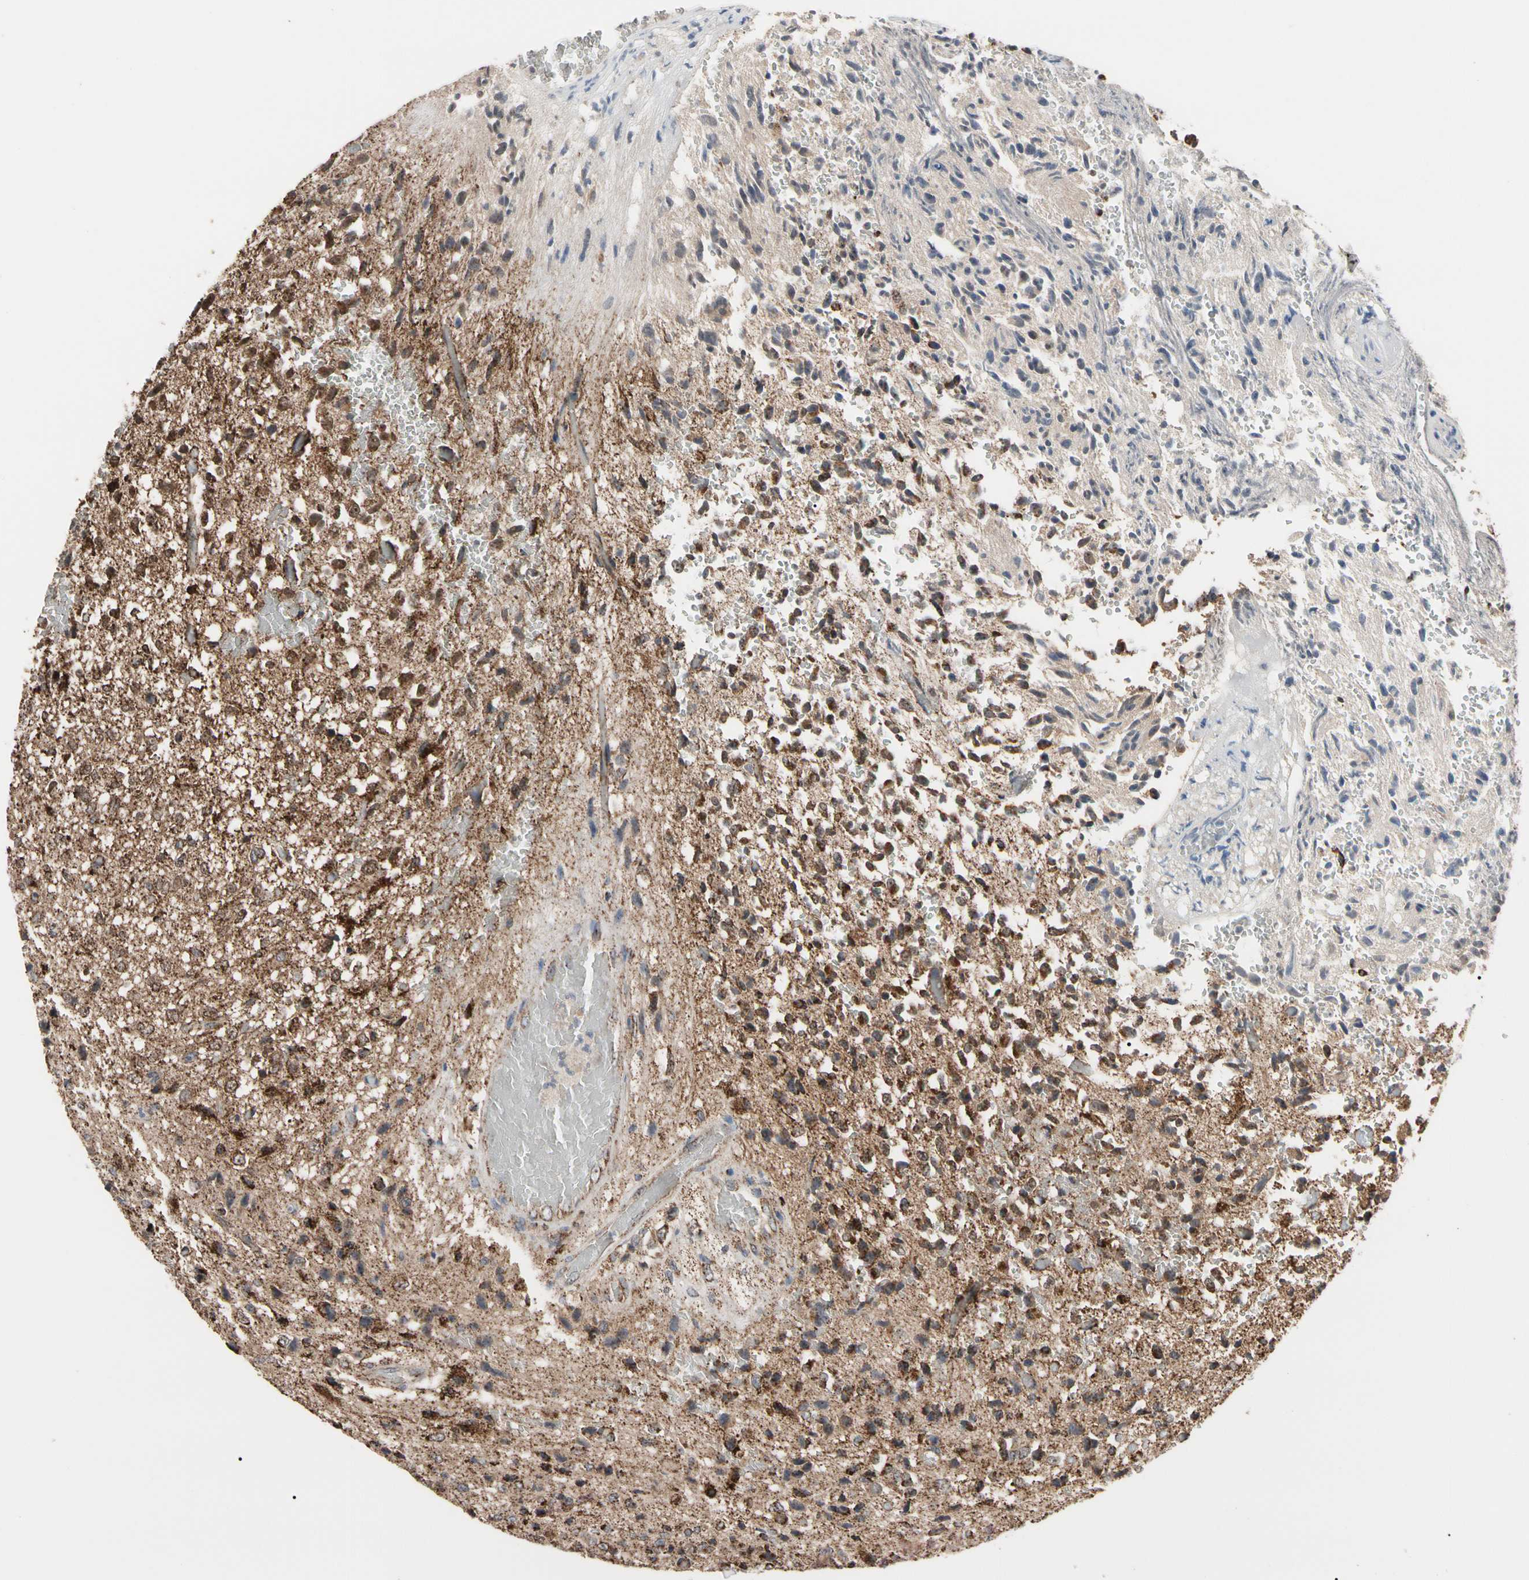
{"staining": {"intensity": "strong", "quantity": ">75%", "location": "cytoplasmic/membranous"}, "tissue": "glioma", "cell_type": "Tumor cells", "image_type": "cancer", "snomed": [{"axis": "morphology", "description": "Glioma, malignant, High grade"}, {"axis": "topography", "description": "pancreas cauda"}], "caption": "Tumor cells reveal strong cytoplasmic/membranous positivity in about >75% of cells in malignant glioma (high-grade).", "gene": "FAM110B", "patient": {"sex": "male", "age": 60}}